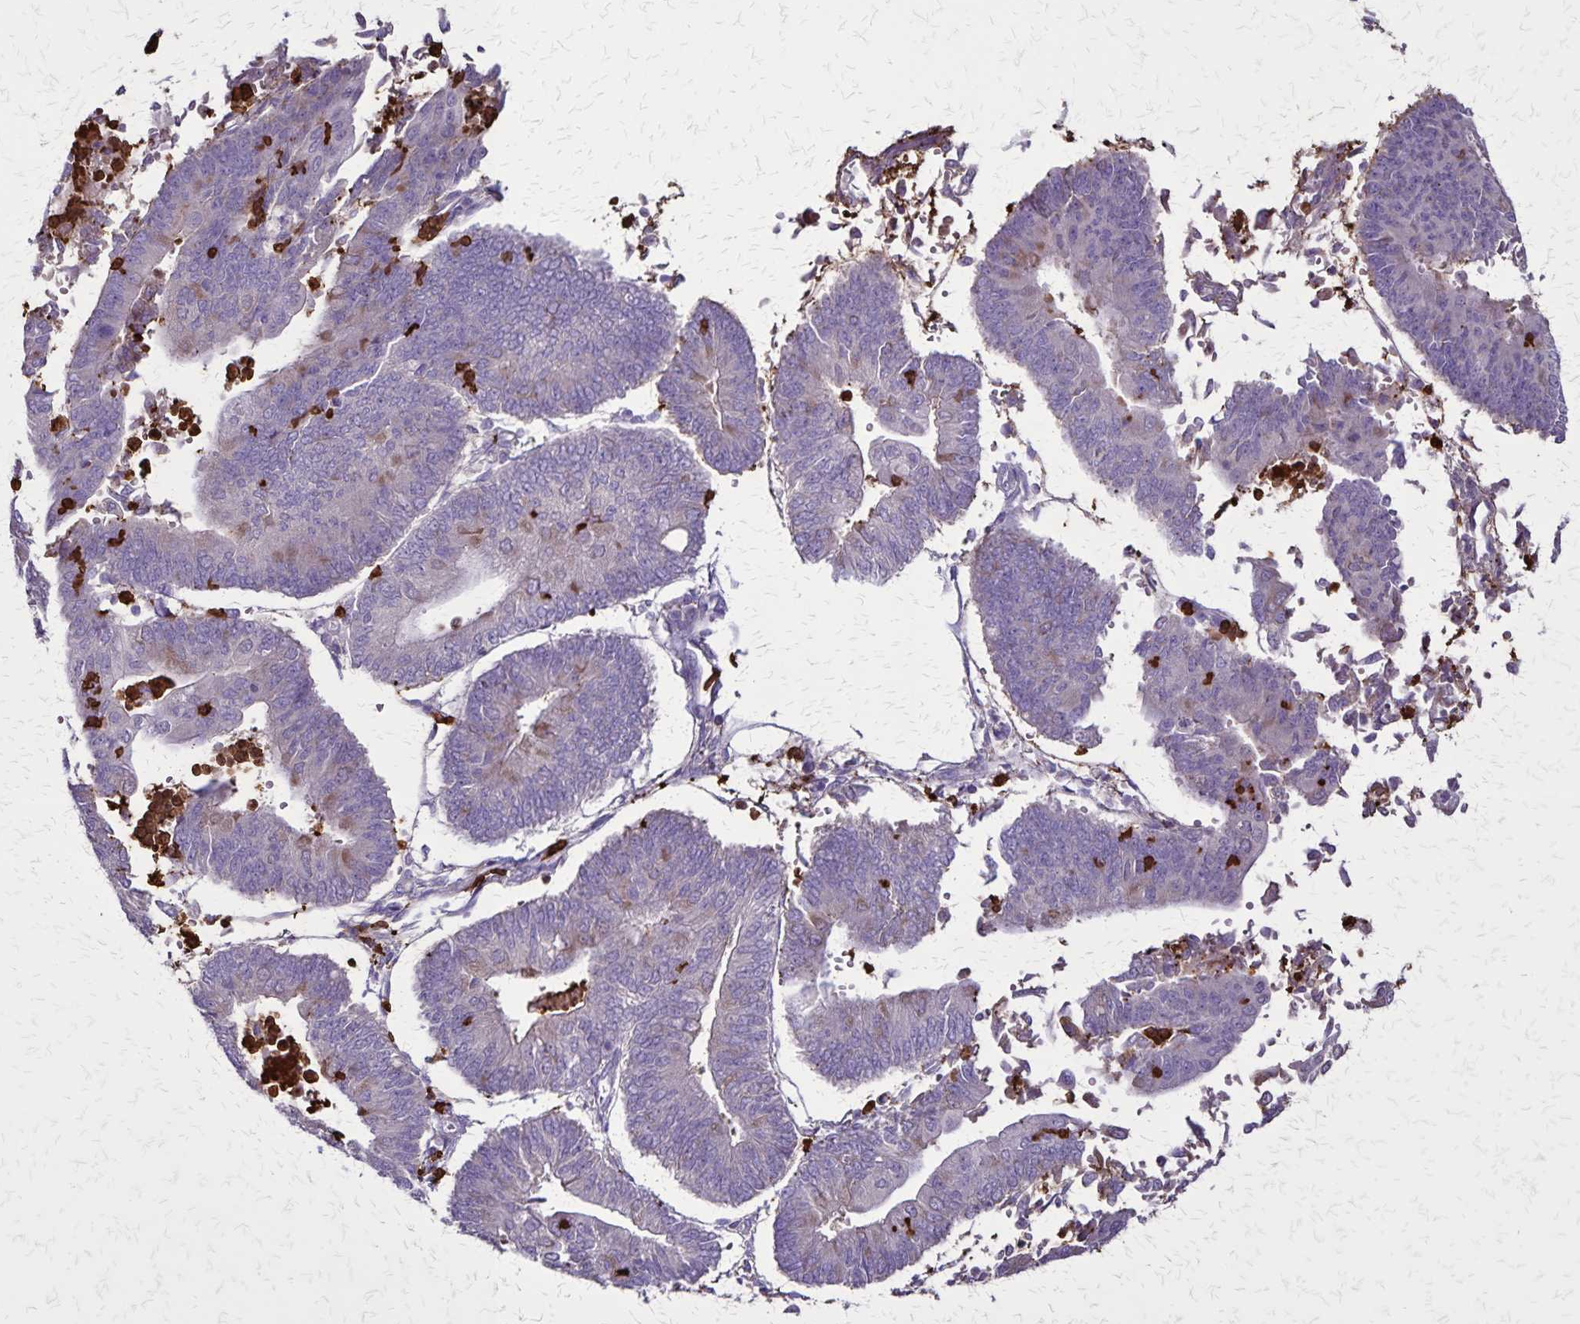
{"staining": {"intensity": "negative", "quantity": "none", "location": "none"}, "tissue": "endometrial cancer", "cell_type": "Tumor cells", "image_type": "cancer", "snomed": [{"axis": "morphology", "description": "Adenocarcinoma, NOS"}, {"axis": "topography", "description": "Endometrium"}], "caption": "Histopathology image shows no significant protein expression in tumor cells of endometrial cancer.", "gene": "ULBP3", "patient": {"sex": "female", "age": 65}}